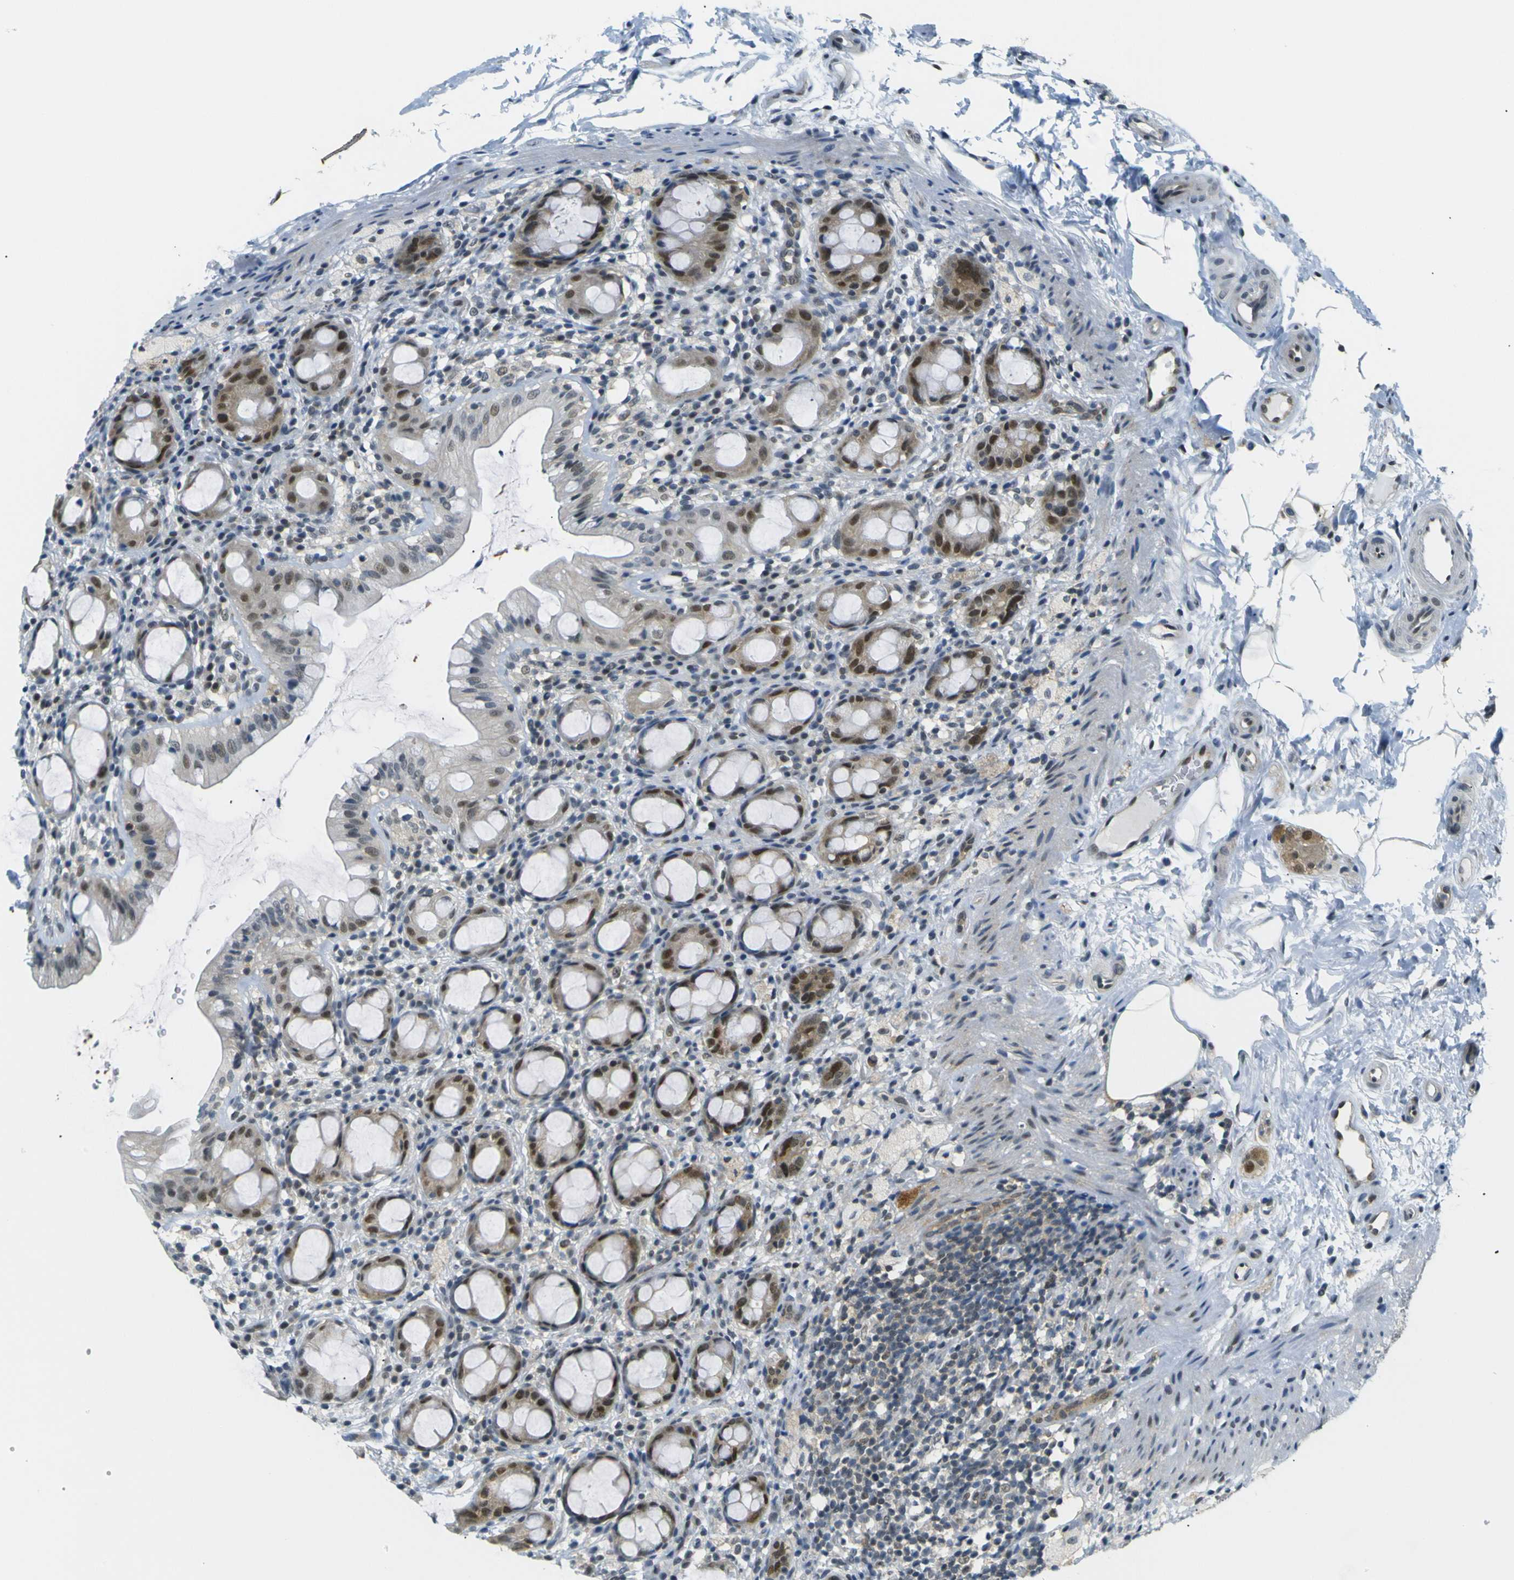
{"staining": {"intensity": "moderate", "quantity": "25%-75%", "location": "cytoplasmic/membranous,nuclear"}, "tissue": "rectum", "cell_type": "Glandular cells", "image_type": "normal", "snomed": [{"axis": "morphology", "description": "Normal tissue, NOS"}, {"axis": "topography", "description": "Rectum"}], "caption": "Immunohistochemical staining of benign human rectum displays moderate cytoplasmic/membranous,nuclear protein staining in about 25%-75% of glandular cells.", "gene": "SKP1", "patient": {"sex": "male", "age": 44}}